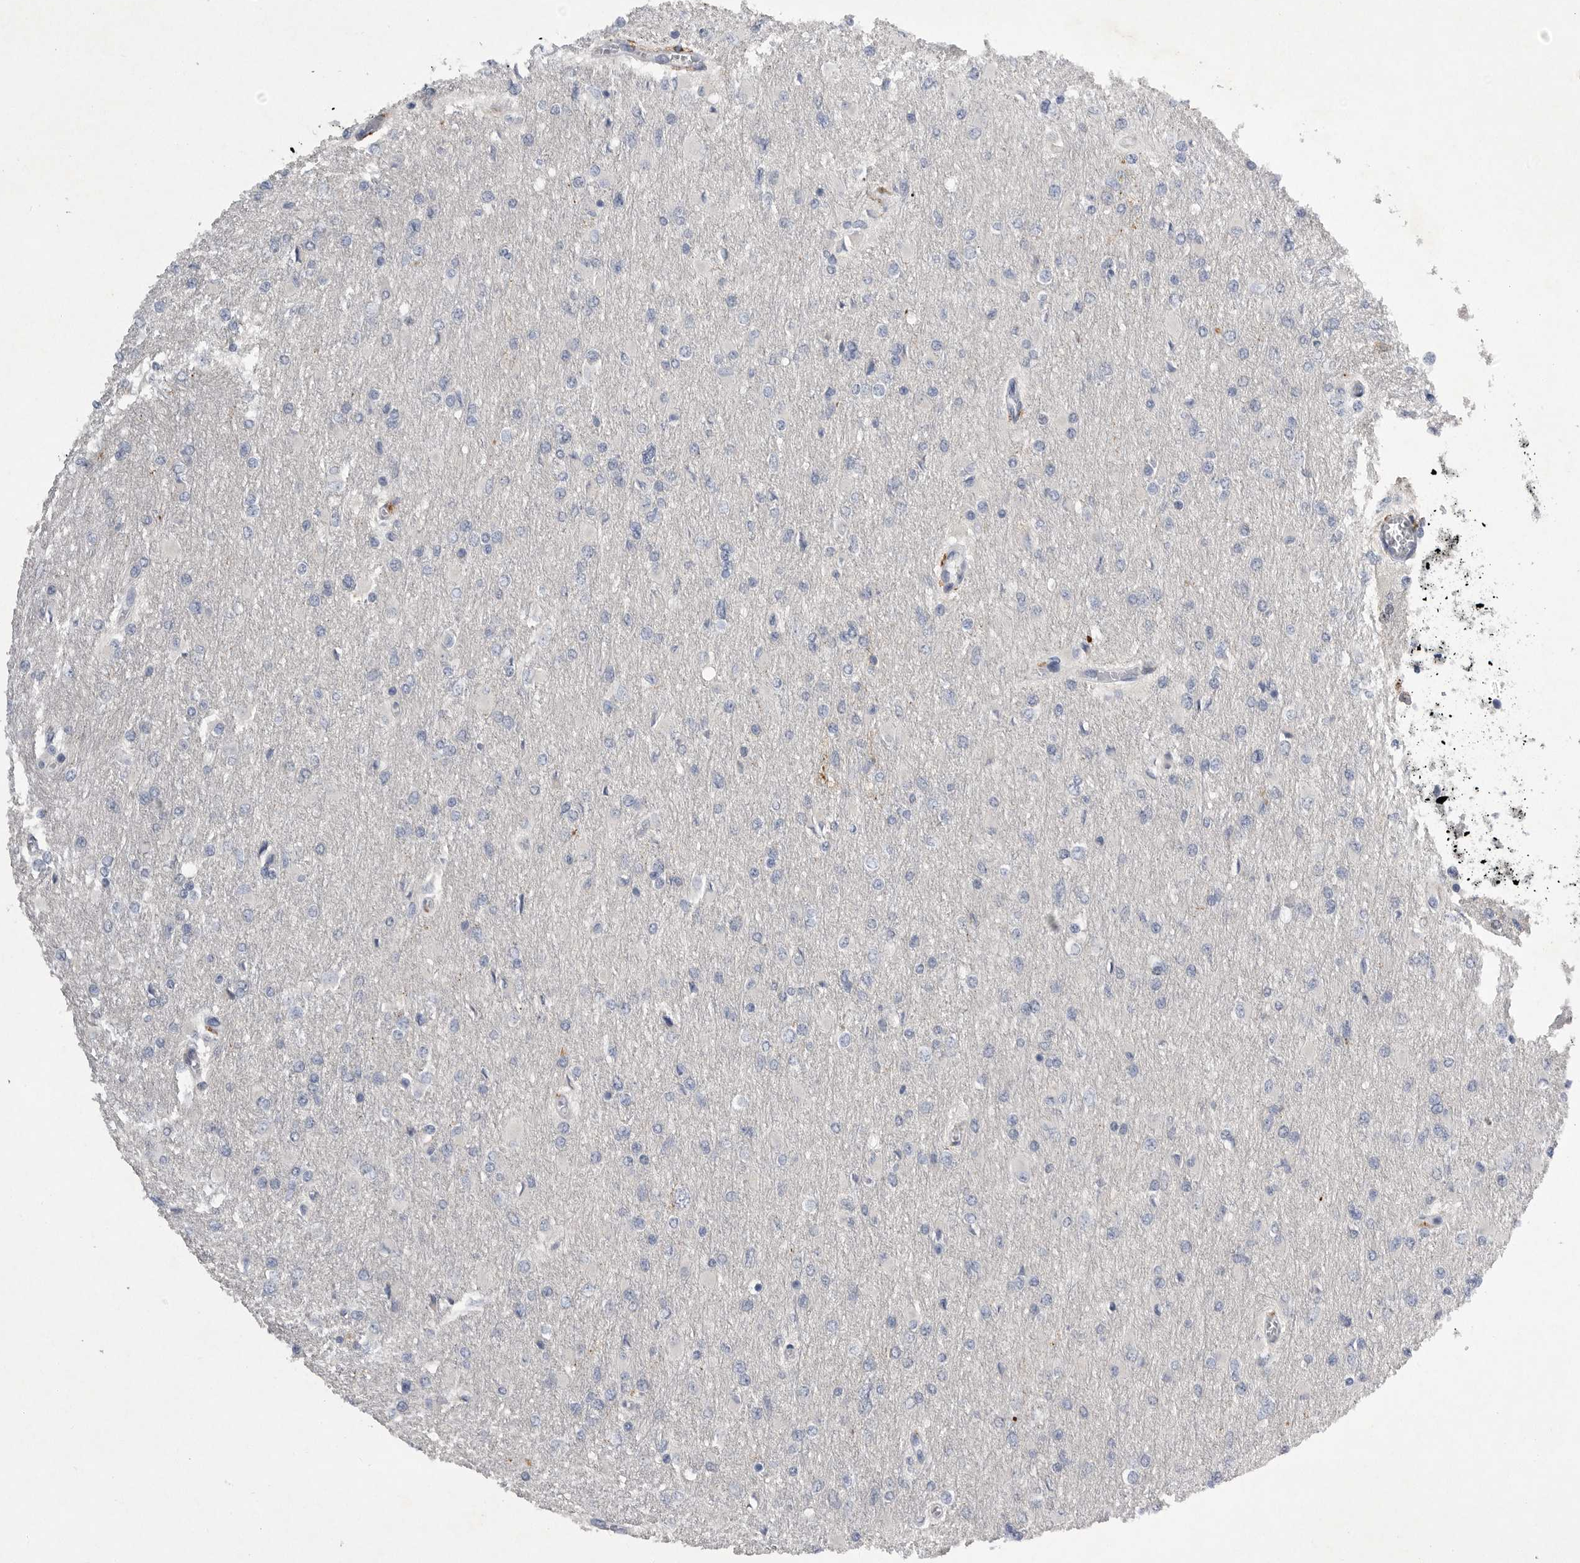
{"staining": {"intensity": "negative", "quantity": "none", "location": "none"}, "tissue": "glioma", "cell_type": "Tumor cells", "image_type": "cancer", "snomed": [{"axis": "morphology", "description": "Glioma, malignant, High grade"}, {"axis": "topography", "description": "Cerebral cortex"}], "caption": "The photomicrograph reveals no significant staining in tumor cells of glioma. The staining was performed using DAB to visualize the protein expression in brown, while the nuclei were stained in blue with hematoxylin (Magnification: 20x).", "gene": "EDEM3", "patient": {"sex": "female", "age": 36}}